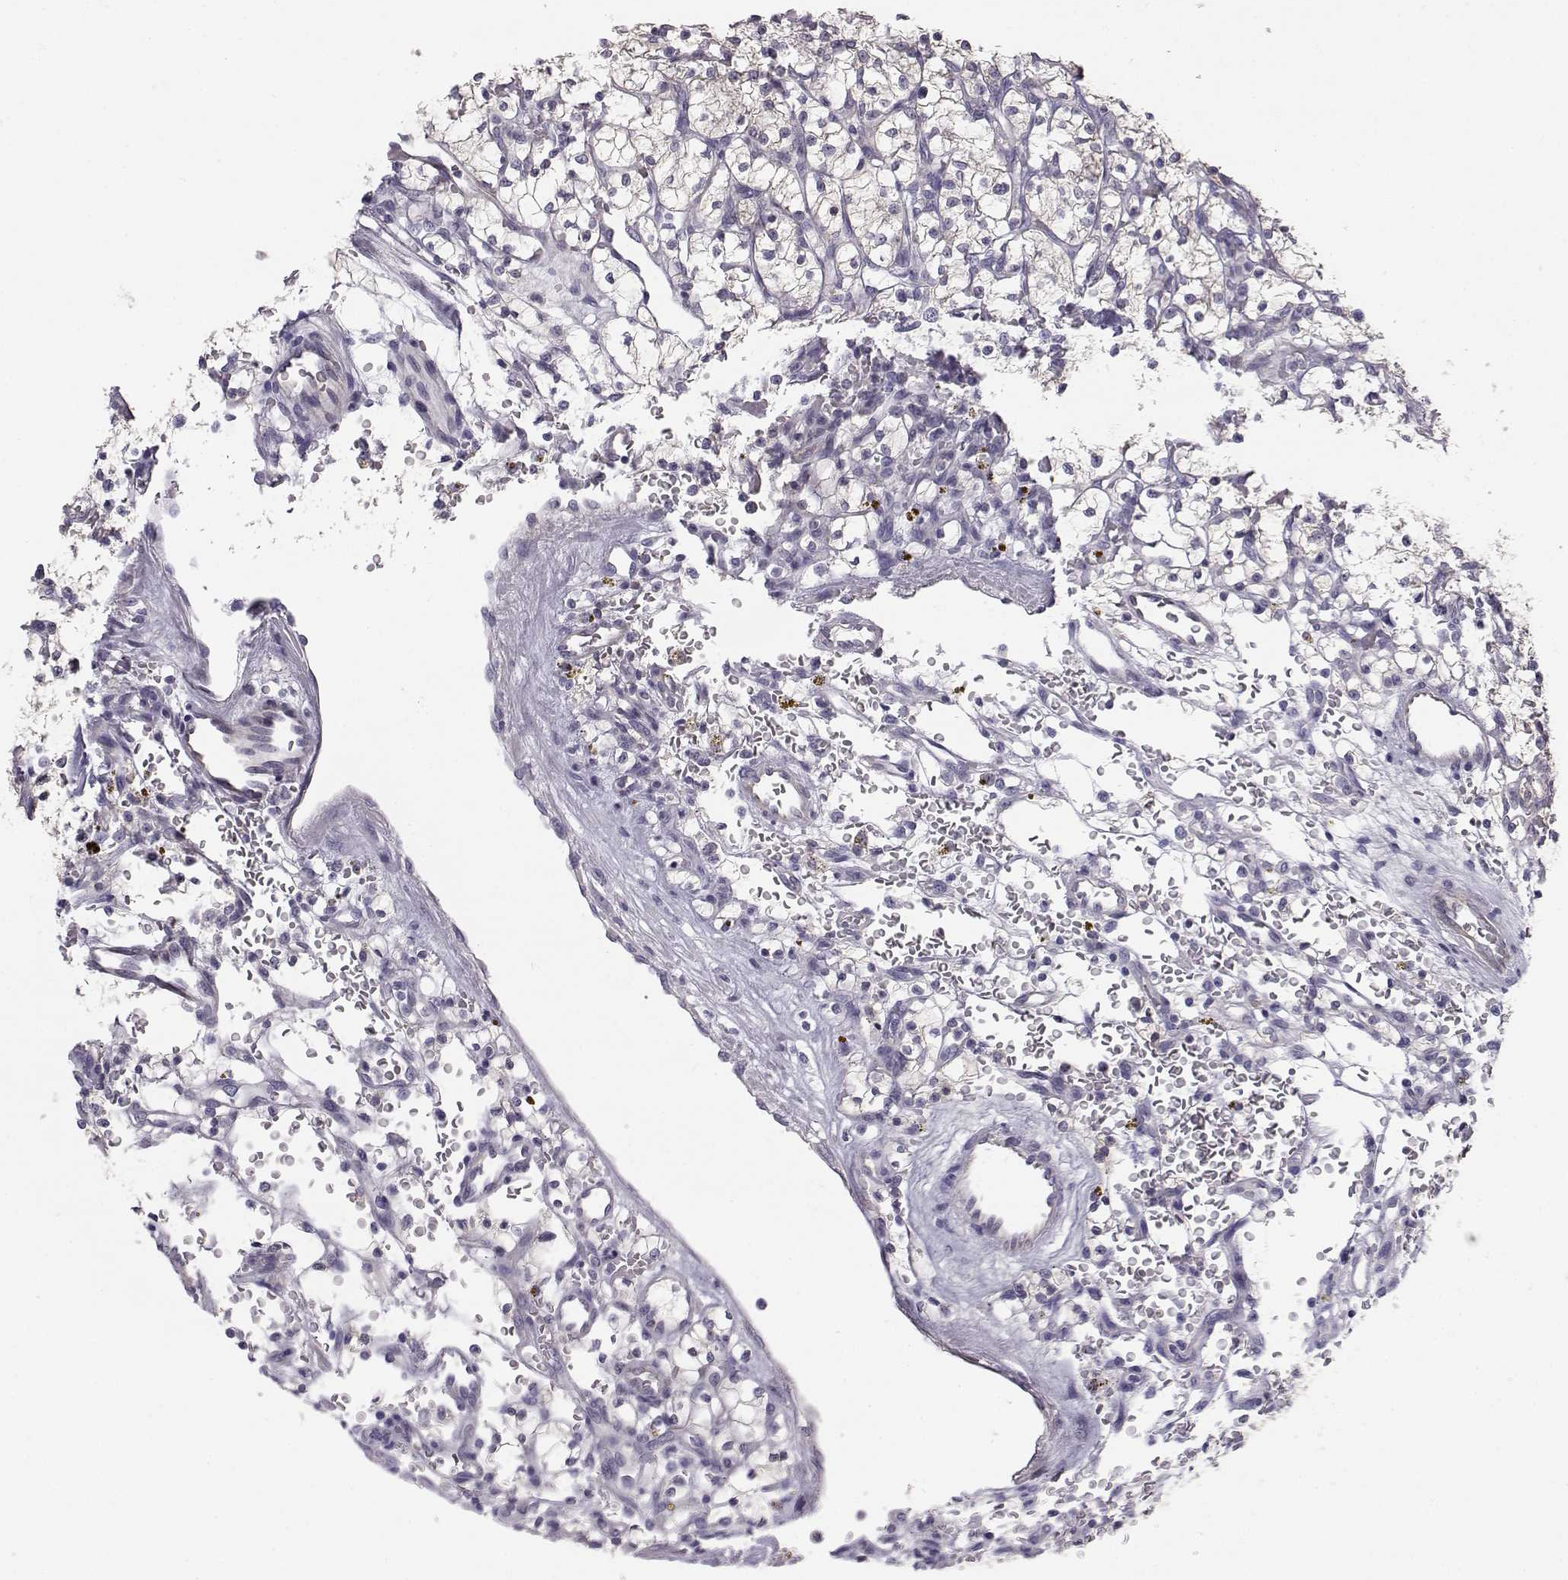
{"staining": {"intensity": "negative", "quantity": "none", "location": "none"}, "tissue": "renal cancer", "cell_type": "Tumor cells", "image_type": "cancer", "snomed": [{"axis": "morphology", "description": "Adenocarcinoma, NOS"}, {"axis": "topography", "description": "Kidney"}], "caption": "There is no significant expression in tumor cells of adenocarcinoma (renal).", "gene": "KCNMB4", "patient": {"sex": "female", "age": 64}}